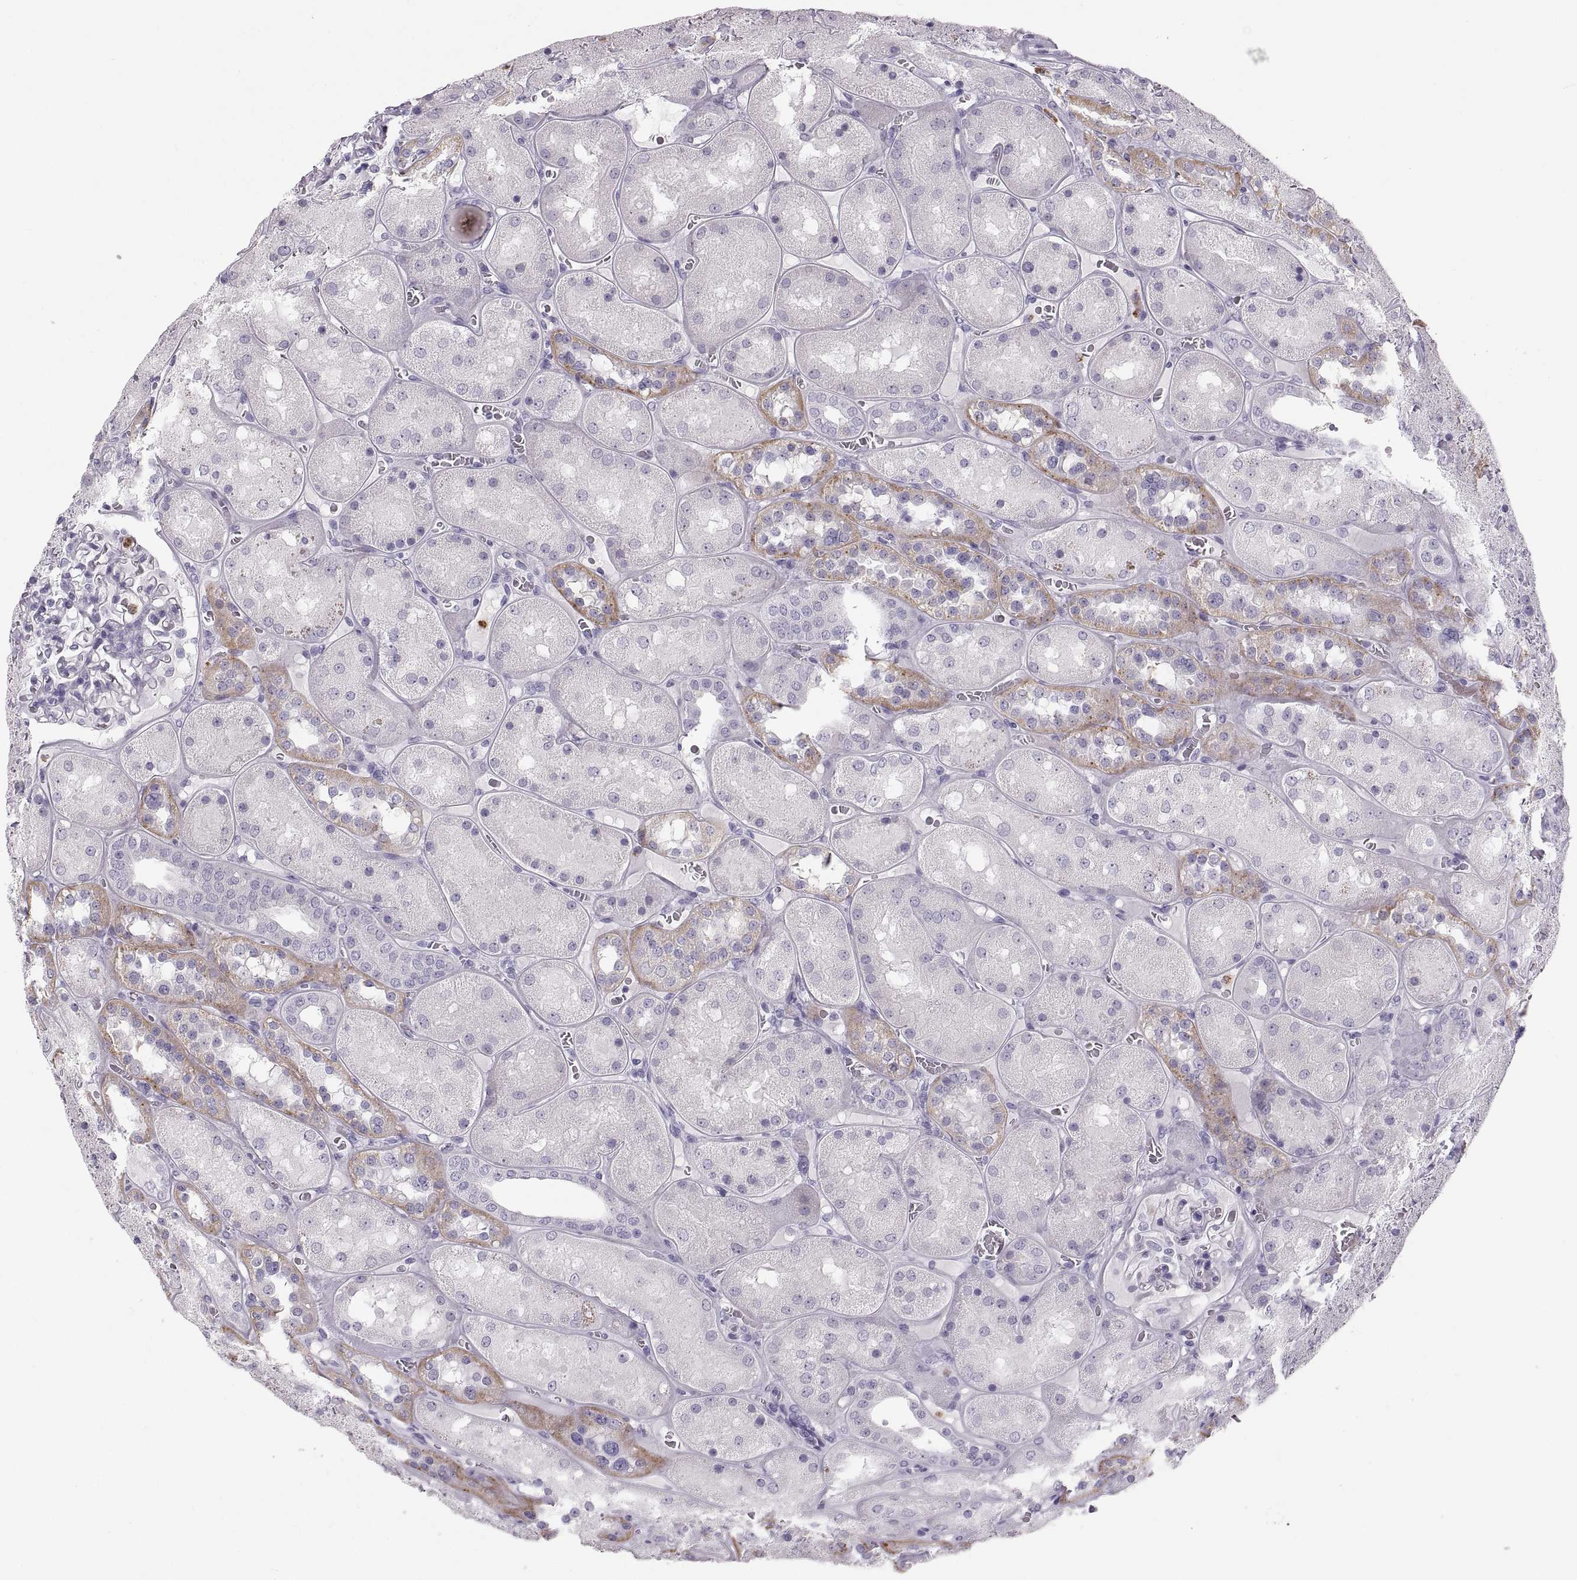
{"staining": {"intensity": "negative", "quantity": "none", "location": "none"}, "tissue": "kidney", "cell_type": "Cells in glomeruli", "image_type": "normal", "snomed": [{"axis": "morphology", "description": "Normal tissue, NOS"}, {"axis": "topography", "description": "Kidney"}], "caption": "There is no significant staining in cells in glomeruli of kidney. (DAB (3,3'-diaminobenzidine) immunohistochemistry (IHC) with hematoxylin counter stain).", "gene": "MILR1", "patient": {"sex": "male", "age": 73}}